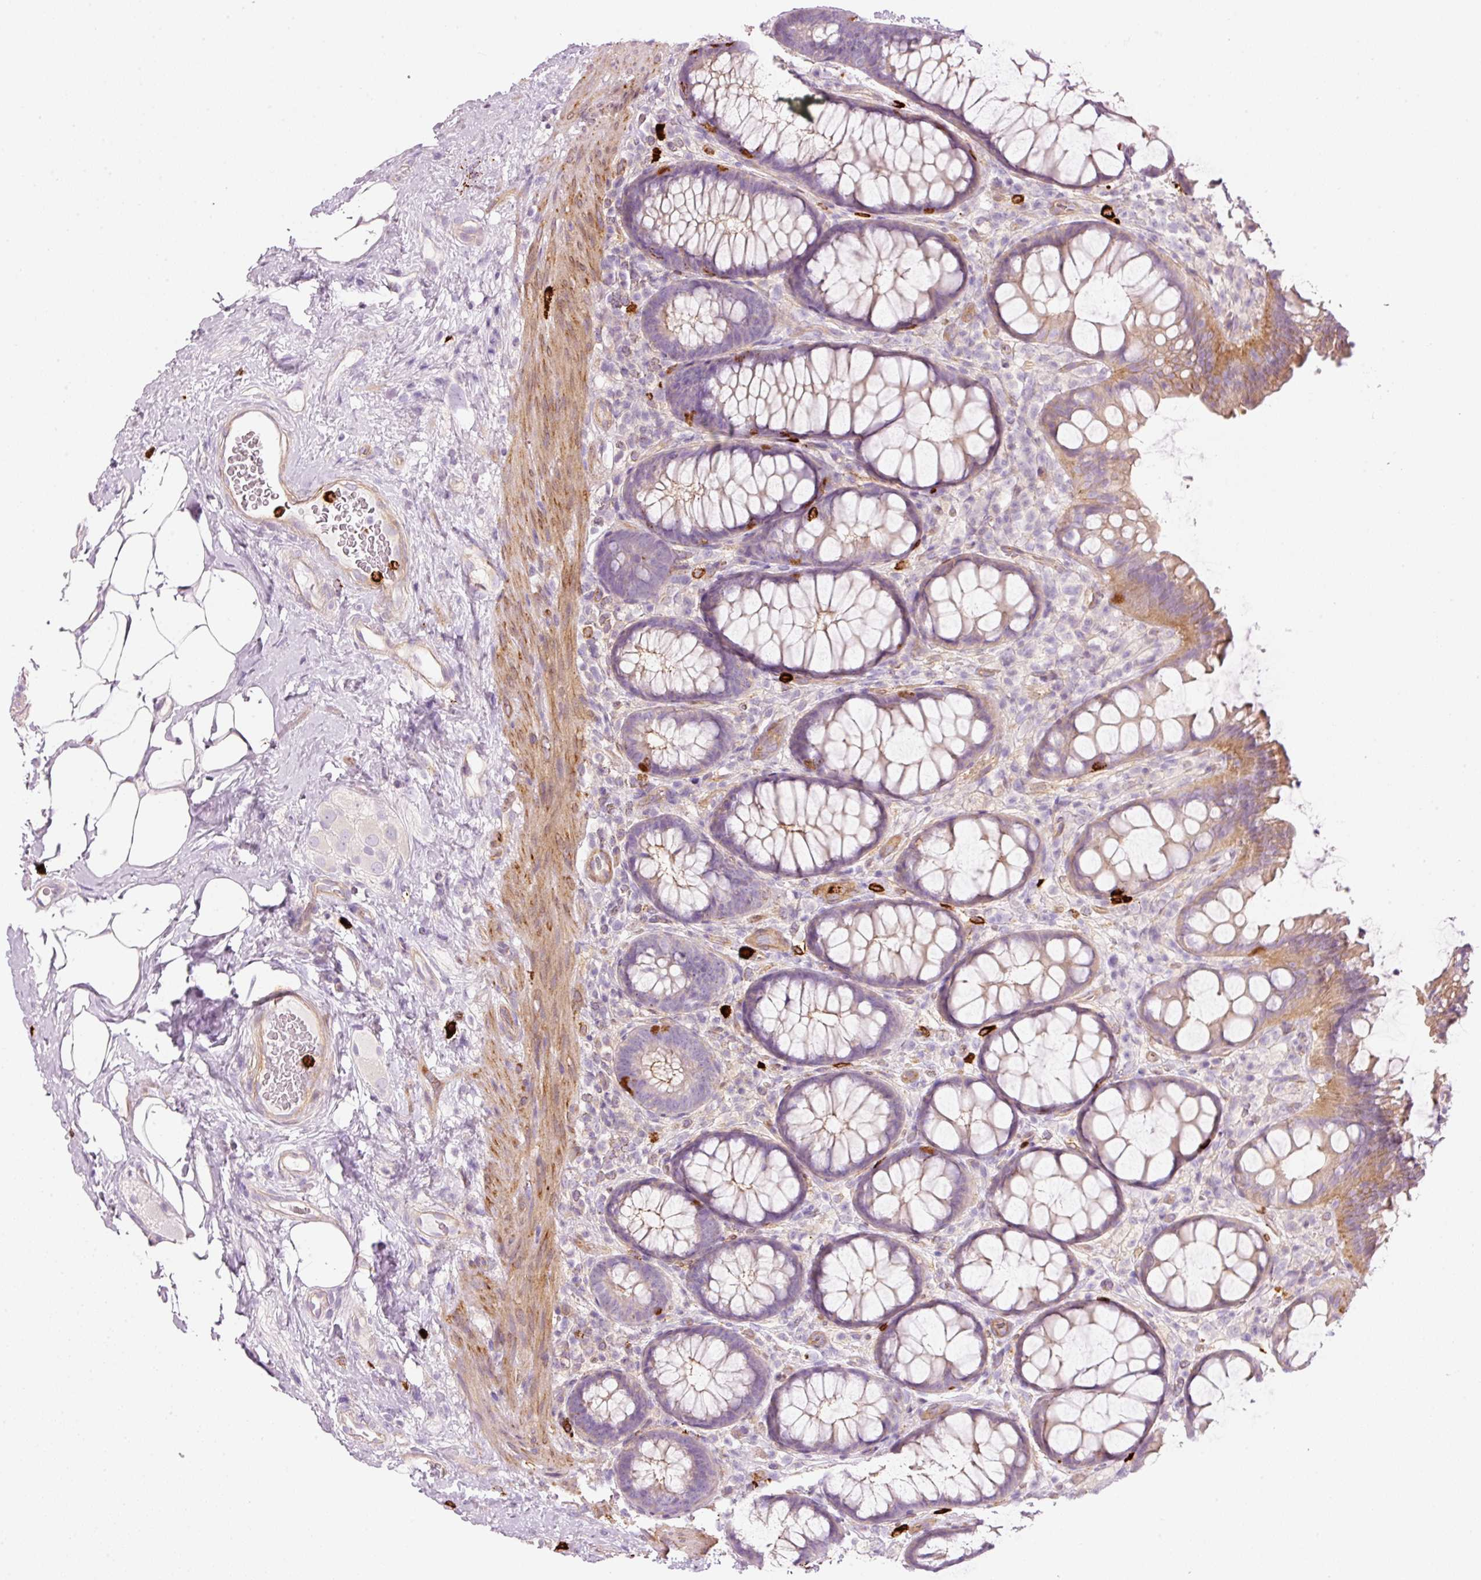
{"staining": {"intensity": "moderate", "quantity": "<25%", "location": "cytoplasmic/membranous"}, "tissue": "rectum", "cell_type": "Glandular cells", "image_type": "normal", "snomed": [{"axis": "morphology", "description": "Normal tissue, NOS"}, {"axis": "topography", "description": "Rectum"}], "caption": "Immunohistochemistry micrograph of normal human rectum stained for a protein (brown), which exhibits low levels of moderate cytoplasmic/membranous expression in about <25% of glandular cells.", "gene": "MAP3K3", "patient": {"sex": "female", "age": 67}}